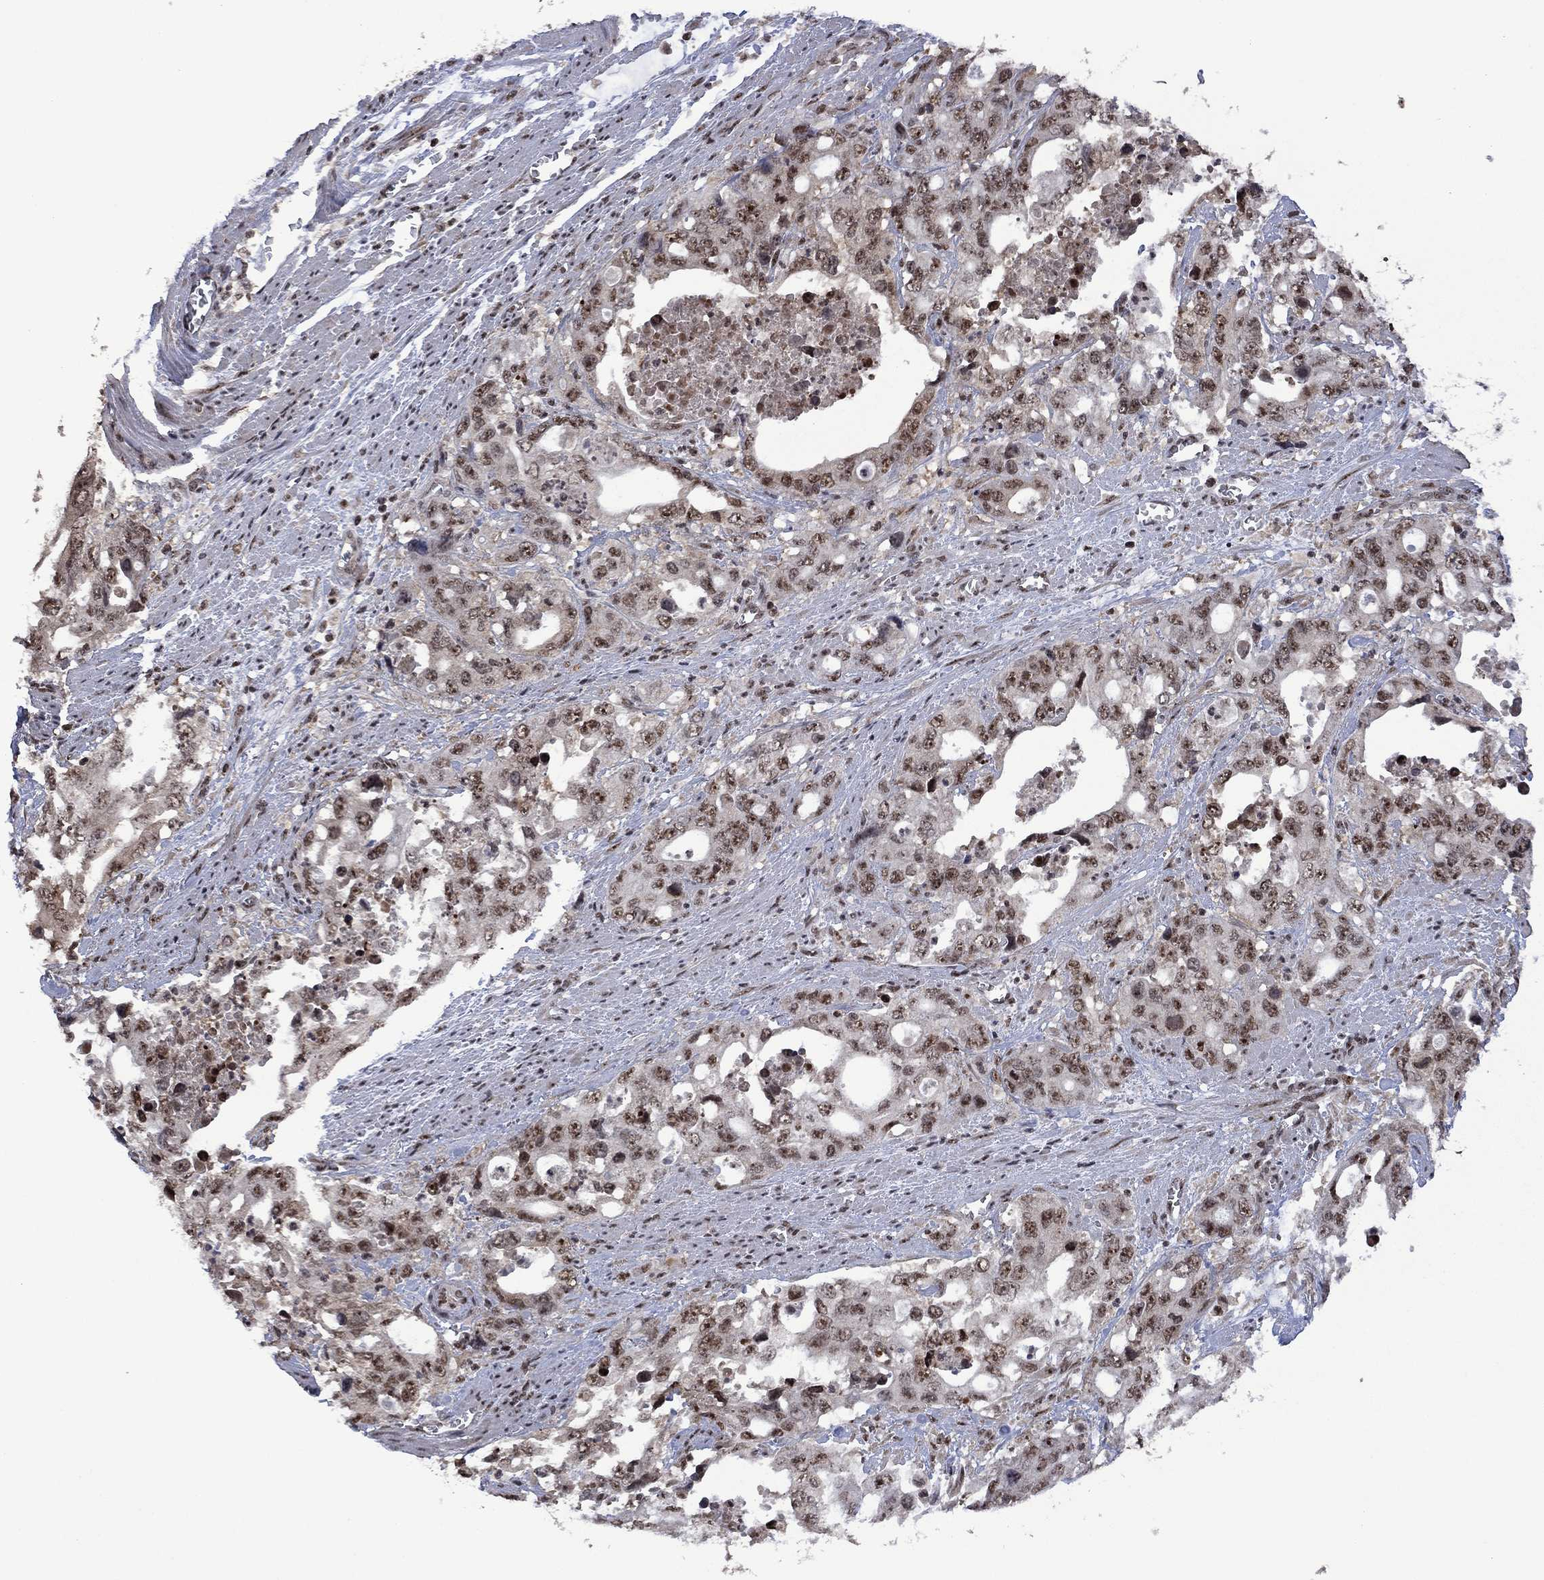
{"staining": {"intensity": "moderate", "quantity": "<25%", "location": "nuclear"}, "tissue": "stomach cancer", "cell_type": "Tumor cells", "image_type": "cancer", "snomed": [{"axis": "morphology", "description": "Adenocarcinoma, NOS"}, {"axis": "topography", "description": "Stomach, upper"}], "caption": "Protein expression analysis of human stomach cancer reveals moderate nuclear staining in approximately <25% of tumor cells.", "gene": "FBL", "patient": {"sex": "male", "age": 74}}